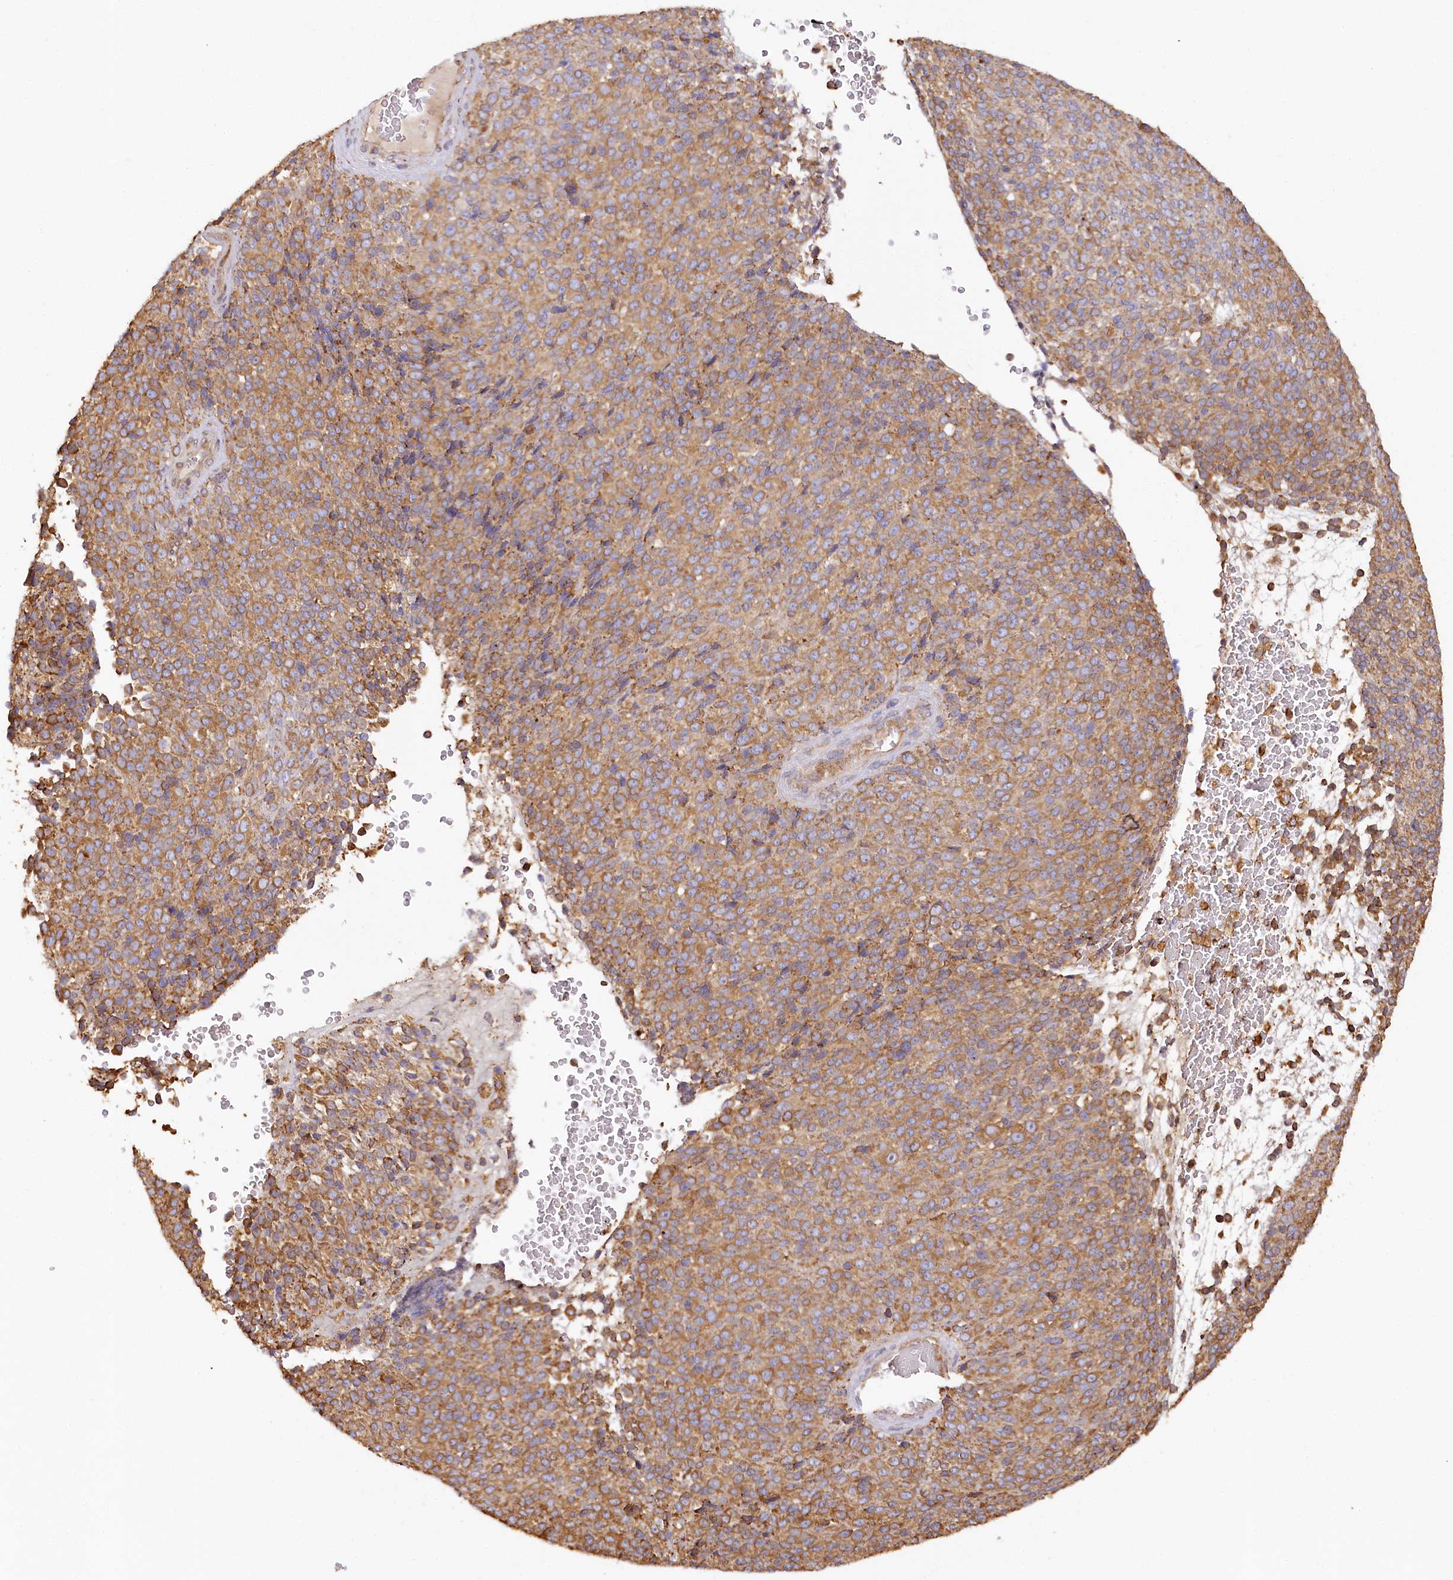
{"staining": {"intensity": "moderate", "quantity": ">75%", "location": "cytoplasmic/membranous"}, "tissue": "melanoma", "cell_type": "Tumor cells", "image_type": "cancer", "snomed": [{"axis": "morphology", "description": "Malignant melanoma, Metastatic site"}, {"axis": "topography", "description": "Brain"}], "caption": "This photomicrograph reveals IHC staining of human melanoma, with medium moderate cytoplasmic/membranous expression in about >75% of tumor cells.", "gene": "ACAP2", "patient": {"sex": "female", "age": 56}}